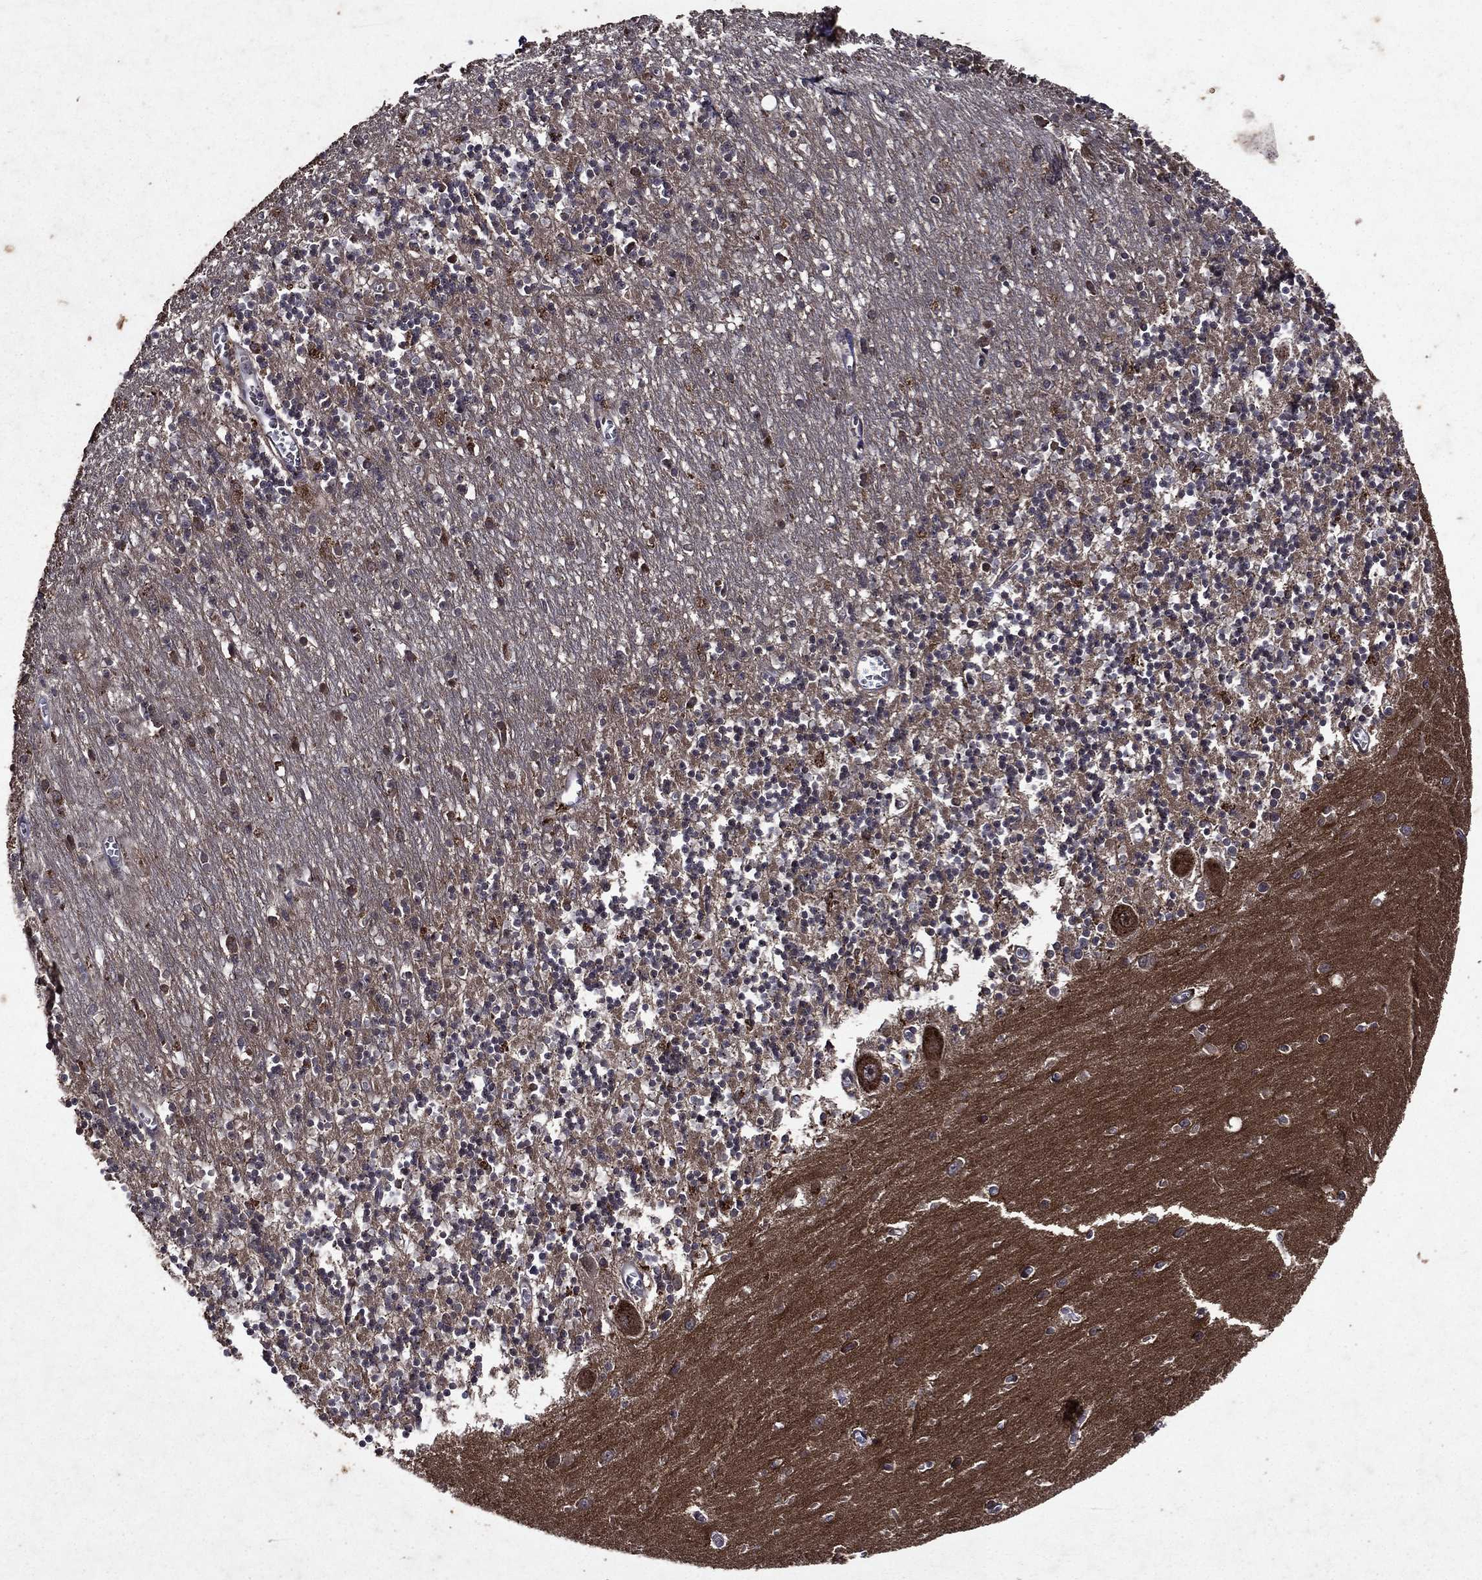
{"staining": {"intensity": "moderate", "quantity": "<25%", "location": "cytoplasmic/membranous,nuclear"}, "tissue": "cerebellum", "cell_type": "Cells in granular layer", "image_type": "normal", "snomed": [{"axis": "morphology", "description": "Normal tissue, NOS"}, {"axis": "topography", "description": "Cerebellum"}], "caption": "A brown stain highlights moderate cytoplasmic/membranous,nuclear positivity of a protein in cells in granular layer of normal cerebellum.", "gene": "EIF2B4", "patient": {"sex": "female", "age": 64}}